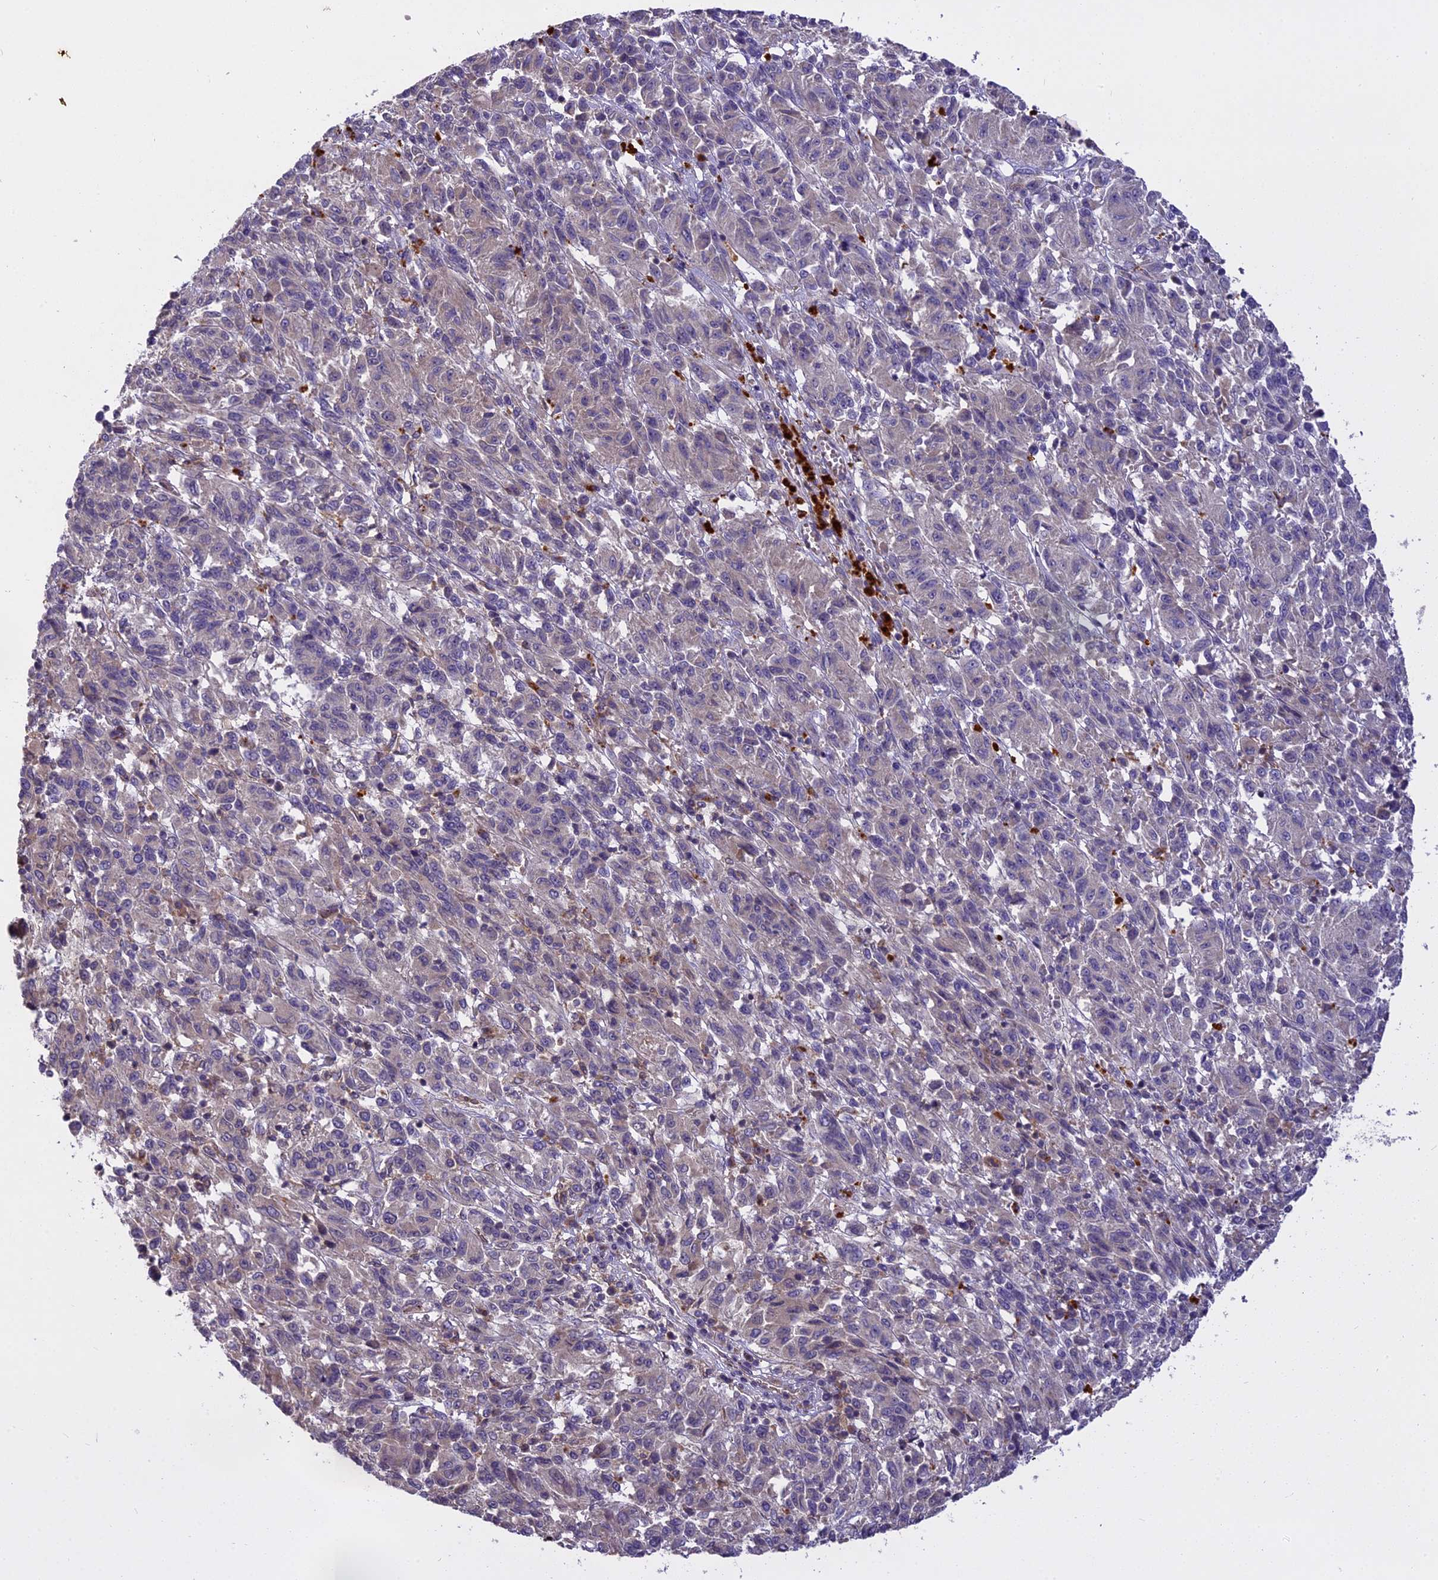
{"staining": {"intensity": "negative", "quantity": "none", "location": "none"}, "tissue": "melanoma", "cell_type": "Tumor cells", "image_type": "cancer", "snomed": [{"axis": "morphology", "description": "Malignant melanoma, Metastatic site"}, {"axis": "topography", "description": "Lung"}], "caption": "Protein analysis of melanoma displays no significant expression in tumor cells.", "gene": "MEMO1", "patient": {"sex": "male", "age": 64}}